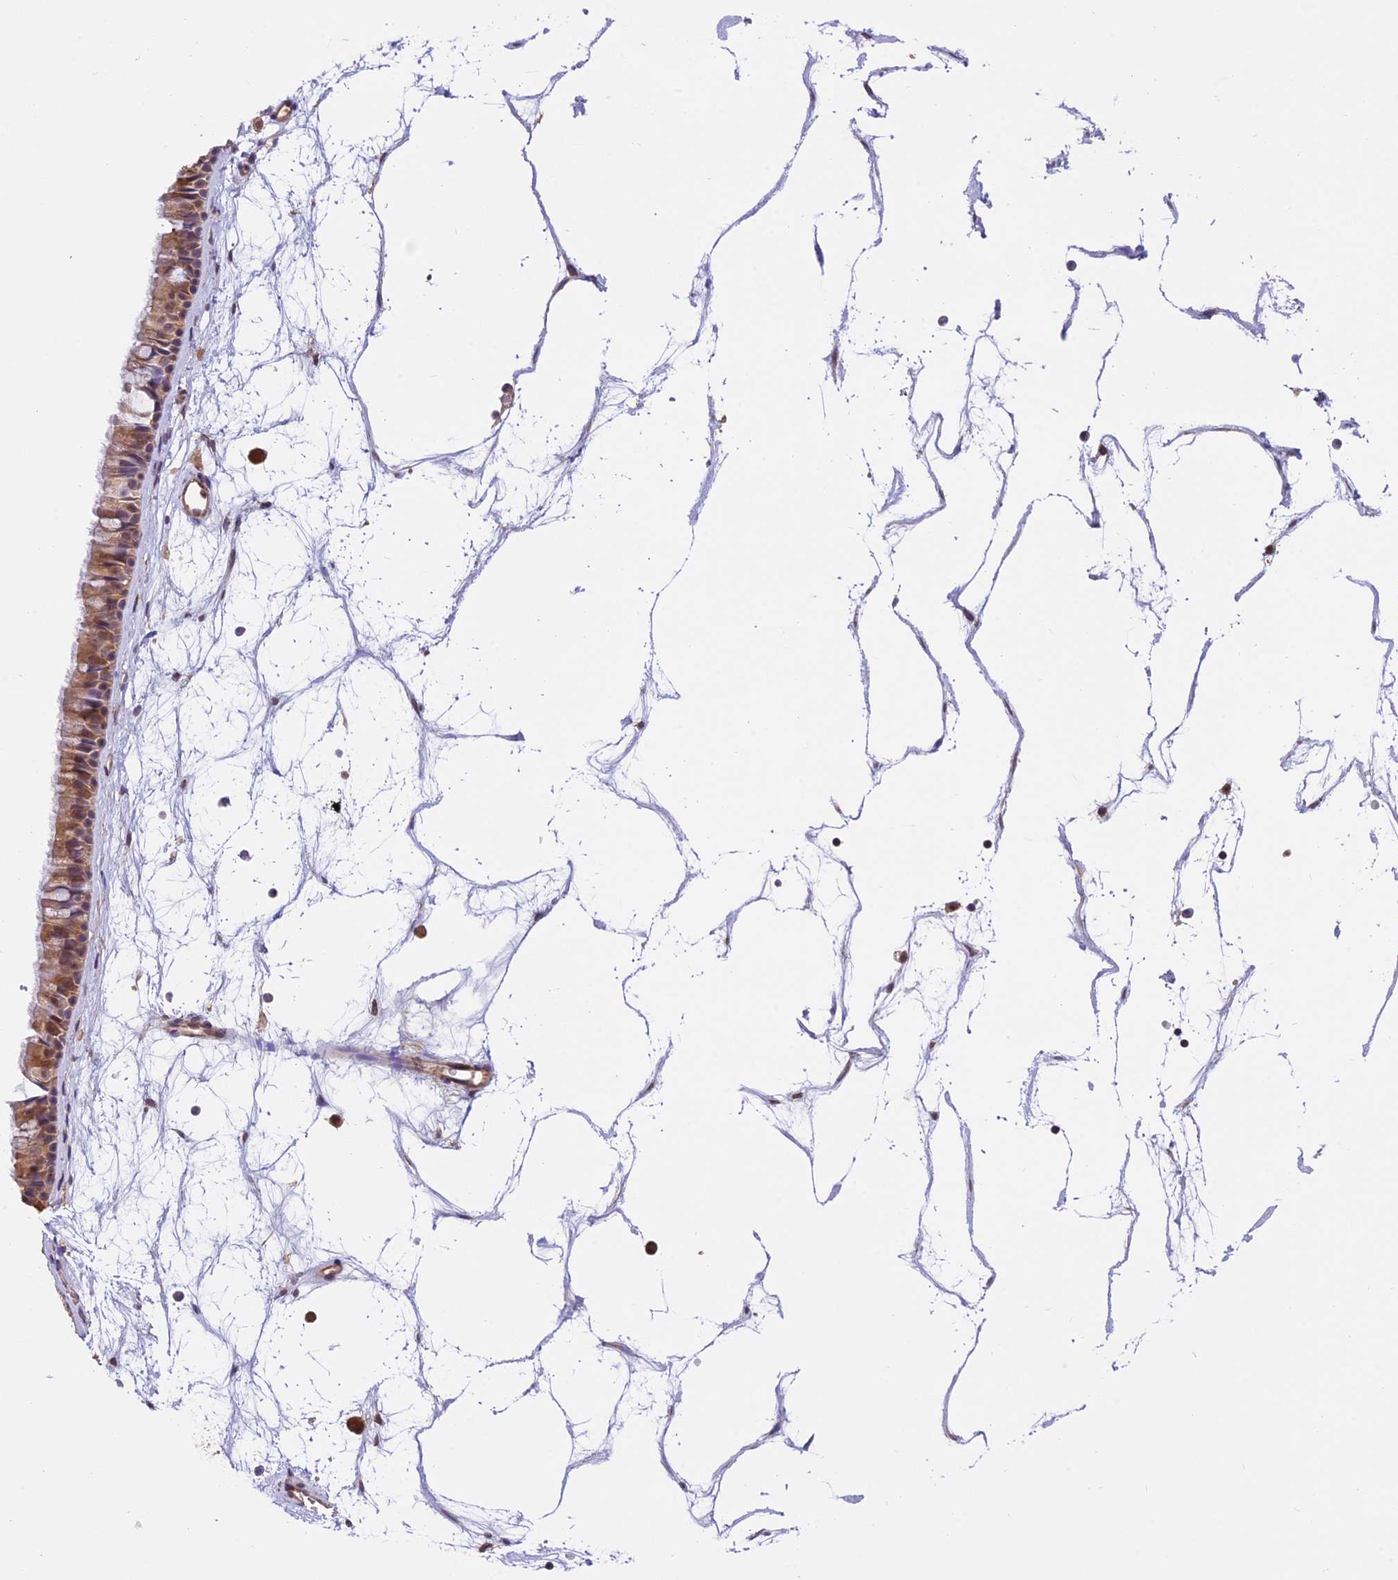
{"staining": {"intensity": "moderate", "quantity": ">75%", "location": "cytoplasmic/membranous"}, "tissue": "nasopharynx", "cell_type": "Respiratory epithelial cells", "image_type": "normal", "snomed": [{"axis": "morphology", "description": "Normal tissue, NOS"}, {"axis": "topography", "description": "Nasopharynx"}], "caption": "IHC (DAB (3,3'-diaminobenzidine)) staining of benign human nasopharynx demonstrates moderate cytoplasmic/membranous protein positivity in approximately >75% of respiratory epithelial cells. (DAB IHC, brown staining for protein, blue staining for nuclei).", "gene": "PSMB3", "patient": {"sex": "male", "age": 64}}